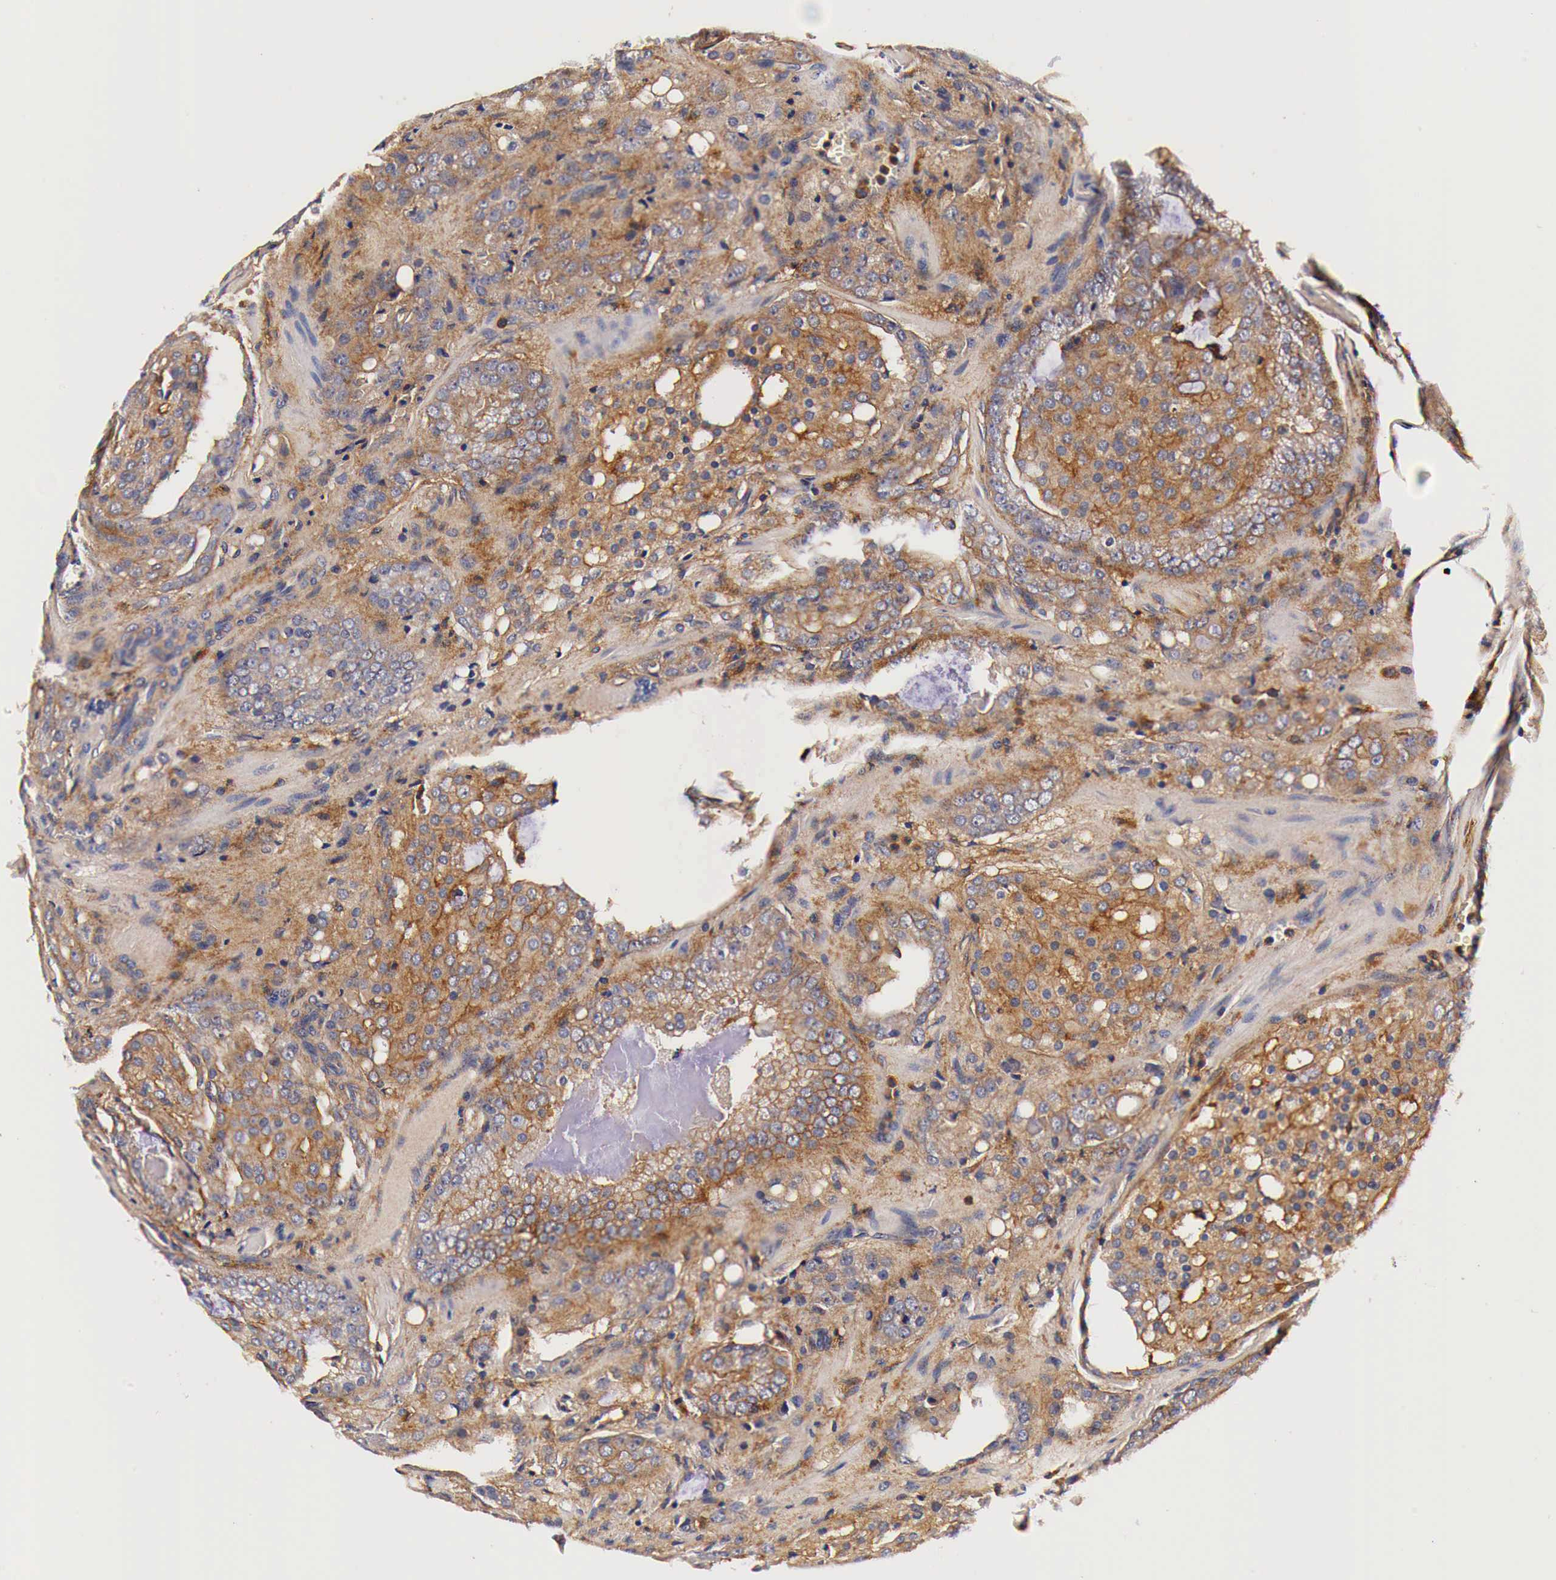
{"staining": {"intensity": "moderate", "quantity": ">75%", "location": "cytoplasmic/membranous"}, "tissue": "prostate cancer", "cell_type": "Tumor cells", "image_type": "cancer", "snomed": [{"axis": "morphology", "description": "Adenocarcinoma, Medium grade"}, {"axis": "topography", "description": "Prostate"}], "caption": "Protein staining of medium-grade adenocarcinoma (prostate) tissue displays moderate cytoplasmic/membranous staining in about >75% of tumor cells.", "gene": "RP2", "patient": {"sex": "male", "age": 60}}